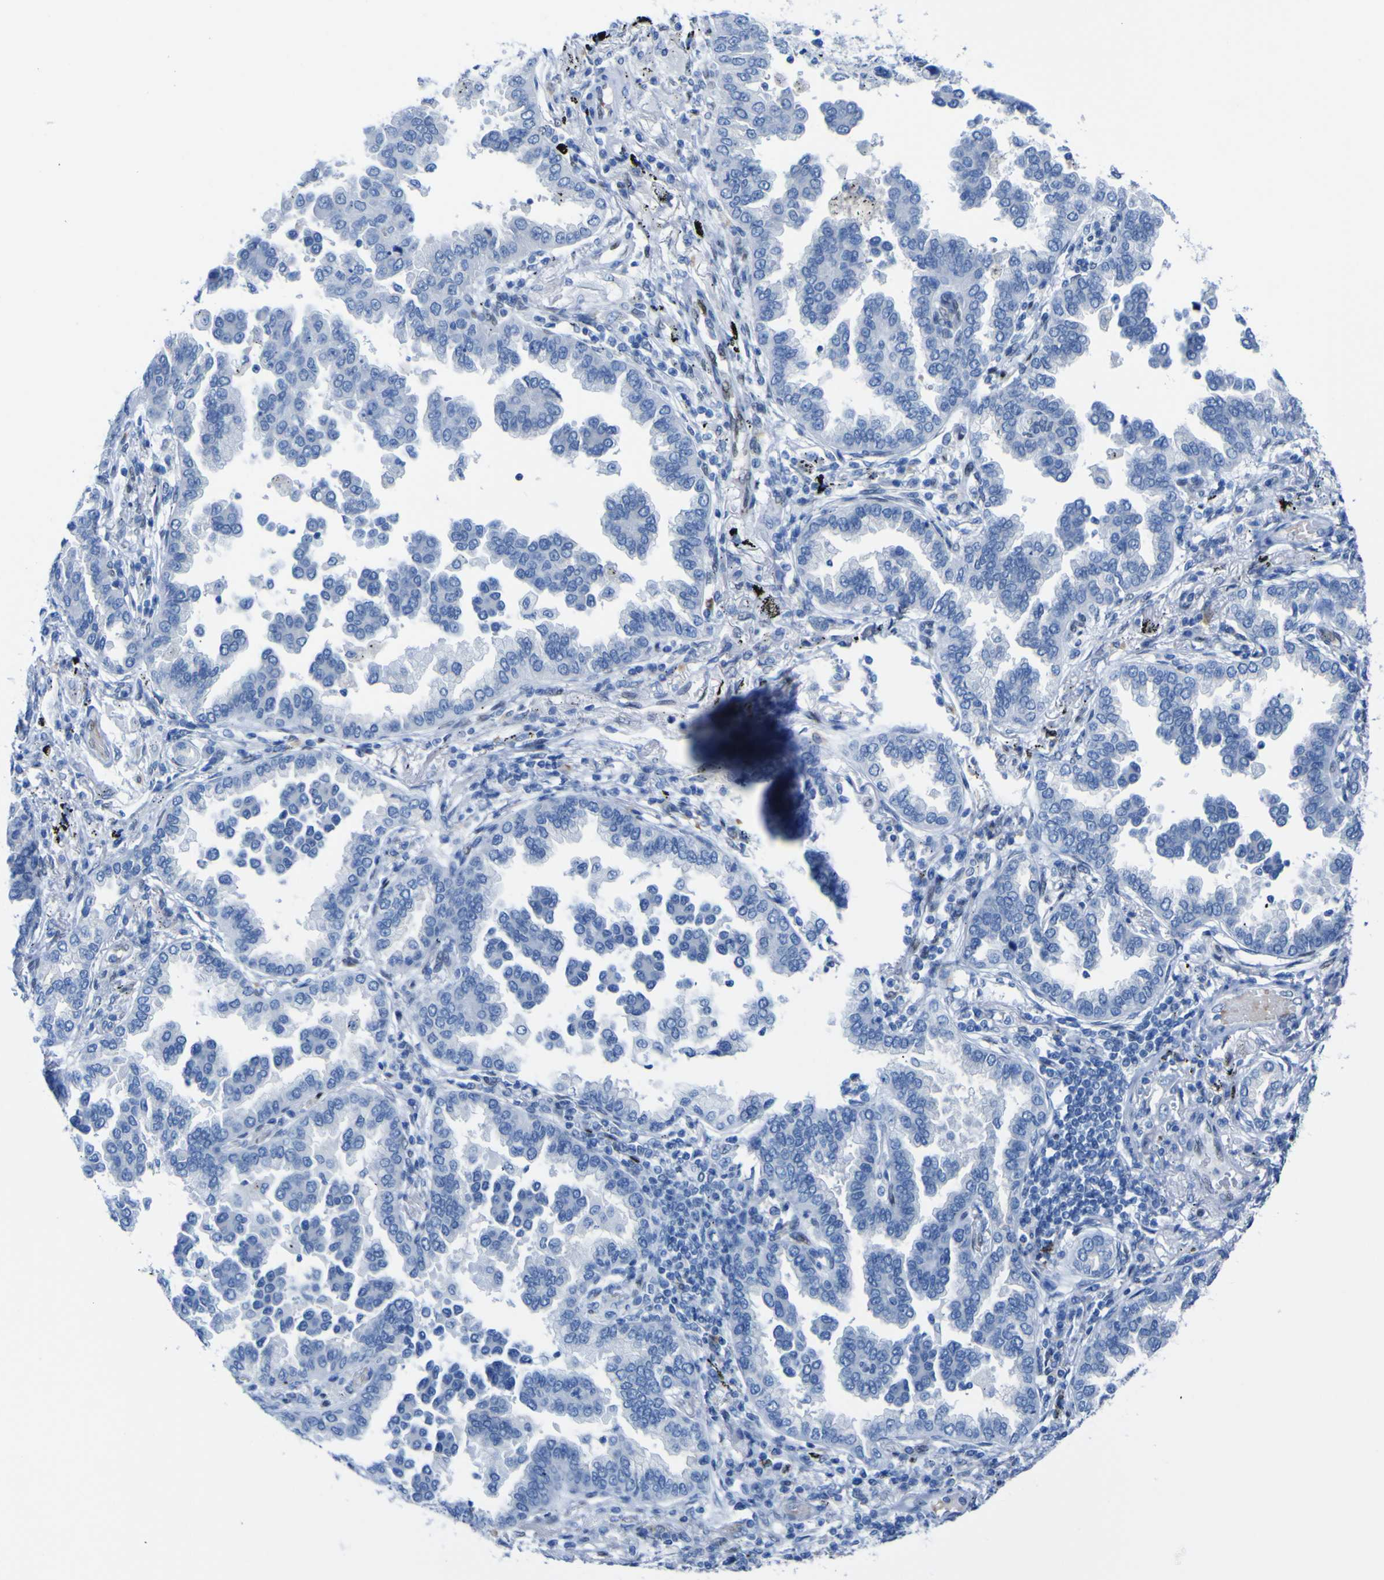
{"staining": {"intensity": "negative", "quantity": "none", "location": "none"}, "tissue": "lung cancer", "cell_type": "Tumor cells", "image_type": "cancer", "snomed": [{"axis": "morphology", "description": "Normal tissue, NOS"}, {"axis": "morphology", "description": "Adenocarcinoma, NOS"}, {"axis": "topography", "description": "Lung"}], "caption": "The photomicrograph displays no staining of tumor cells in lung adenocarcinoma. The staining was performed using DAB (3,3'-diaminobenzidine) to visualize the protein expression in brown, while the nuclei were stained in blue with hematoxylin (Magnification: 20x).", "gene": "DACH1", "patient": {"sex": "male", "age": 59}}